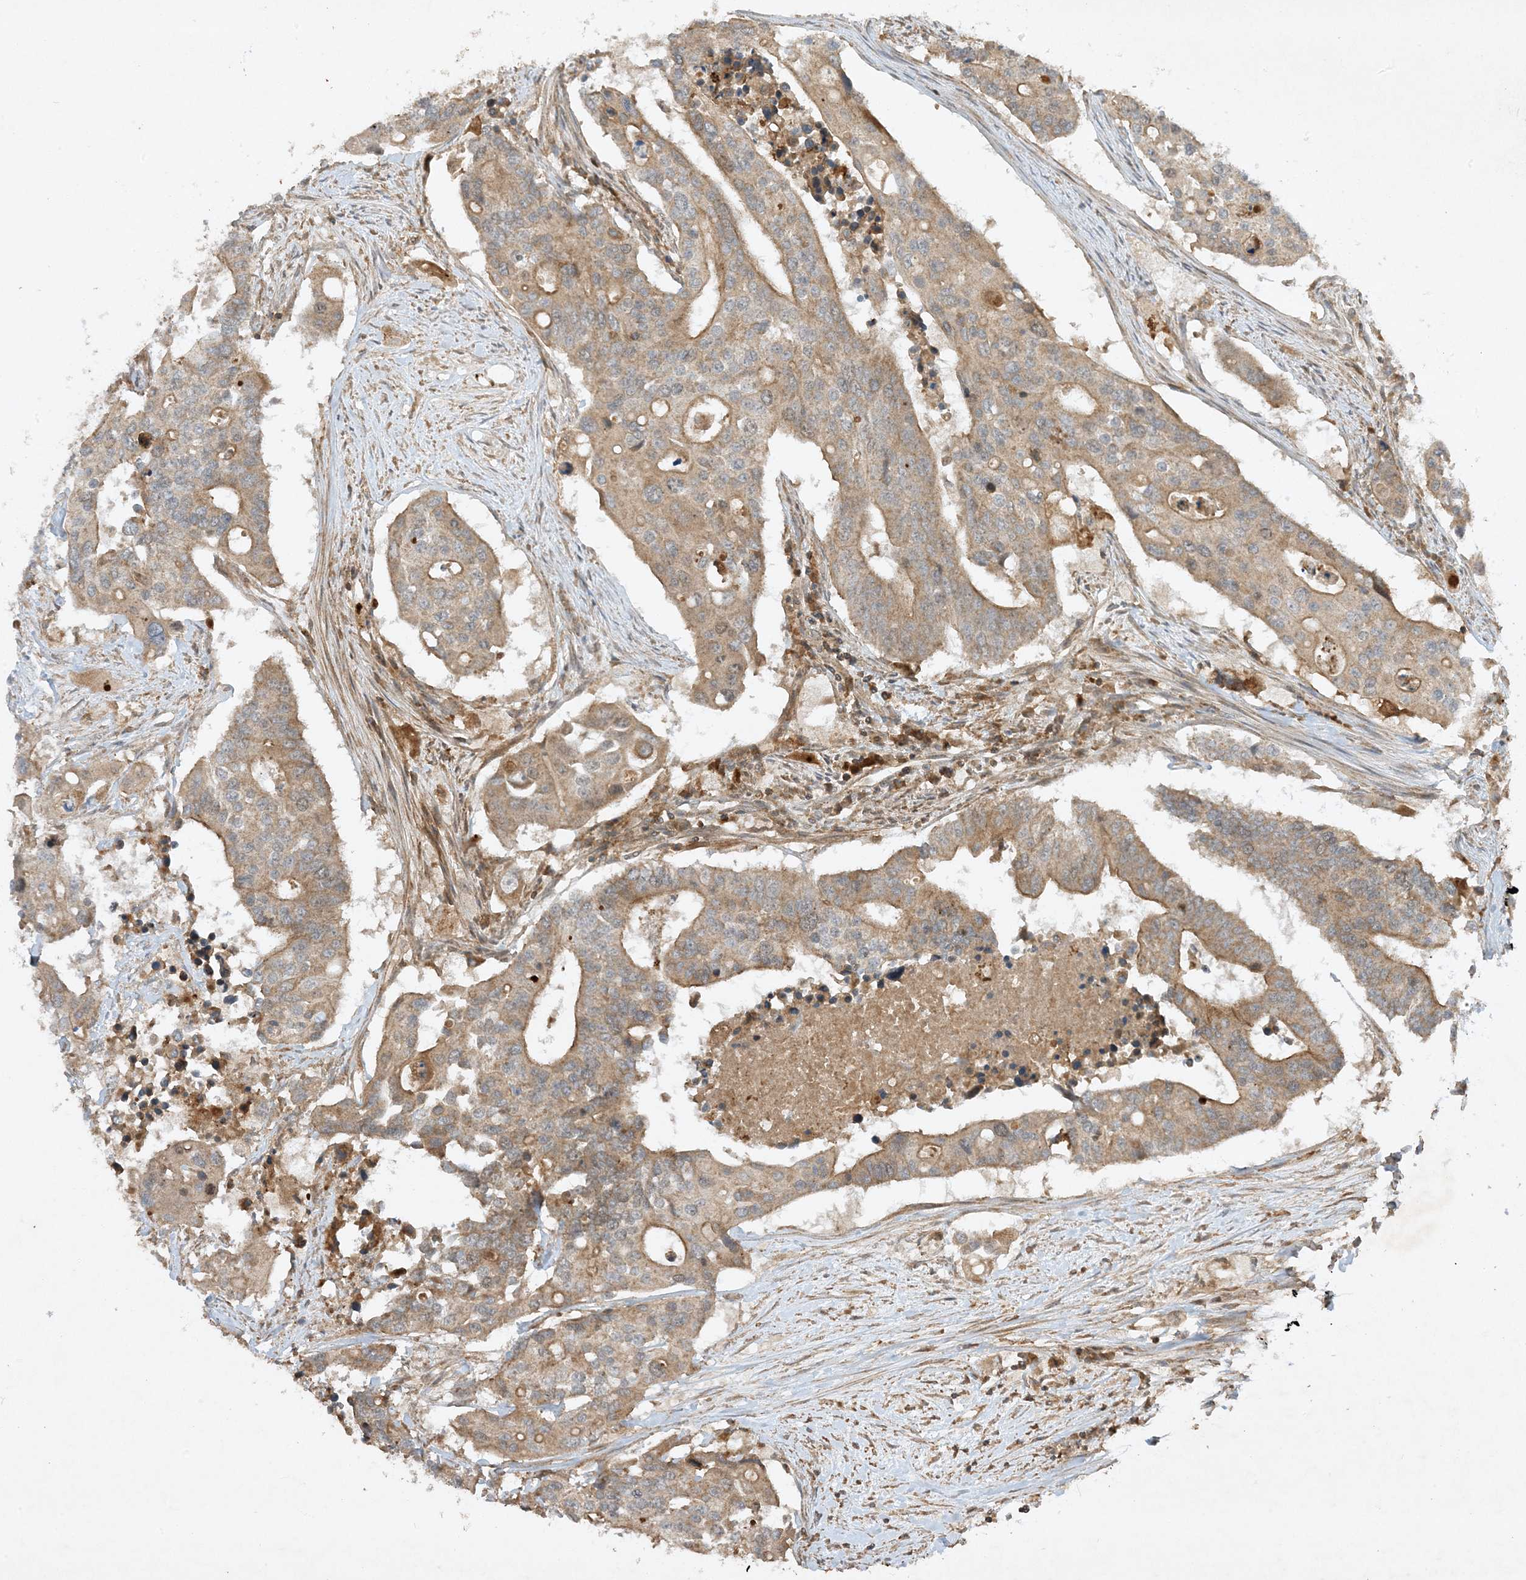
{"staining": {"intensity": "weak", "quantity": ">75%", "location": "cytoplasmic/membranous"}, "tissue": "colorectal cancer", "cell_type": "Tumor cells", "image_type": "cancer", "snomed": [{"axis": "morphology", "description": "Adenocarcinoma, NOS"}, {"axis": "topography", "description": "Colon"}], "caption": "Immunohistochemical staining of colorectal cancer (adenocarcinoma) exhibits low levels of weak cytoplasmic/membranous protein expression in approximately >75% of tumor cells.", "gene": "XRN1", "patient": {"sex": "male", "age": 77}}